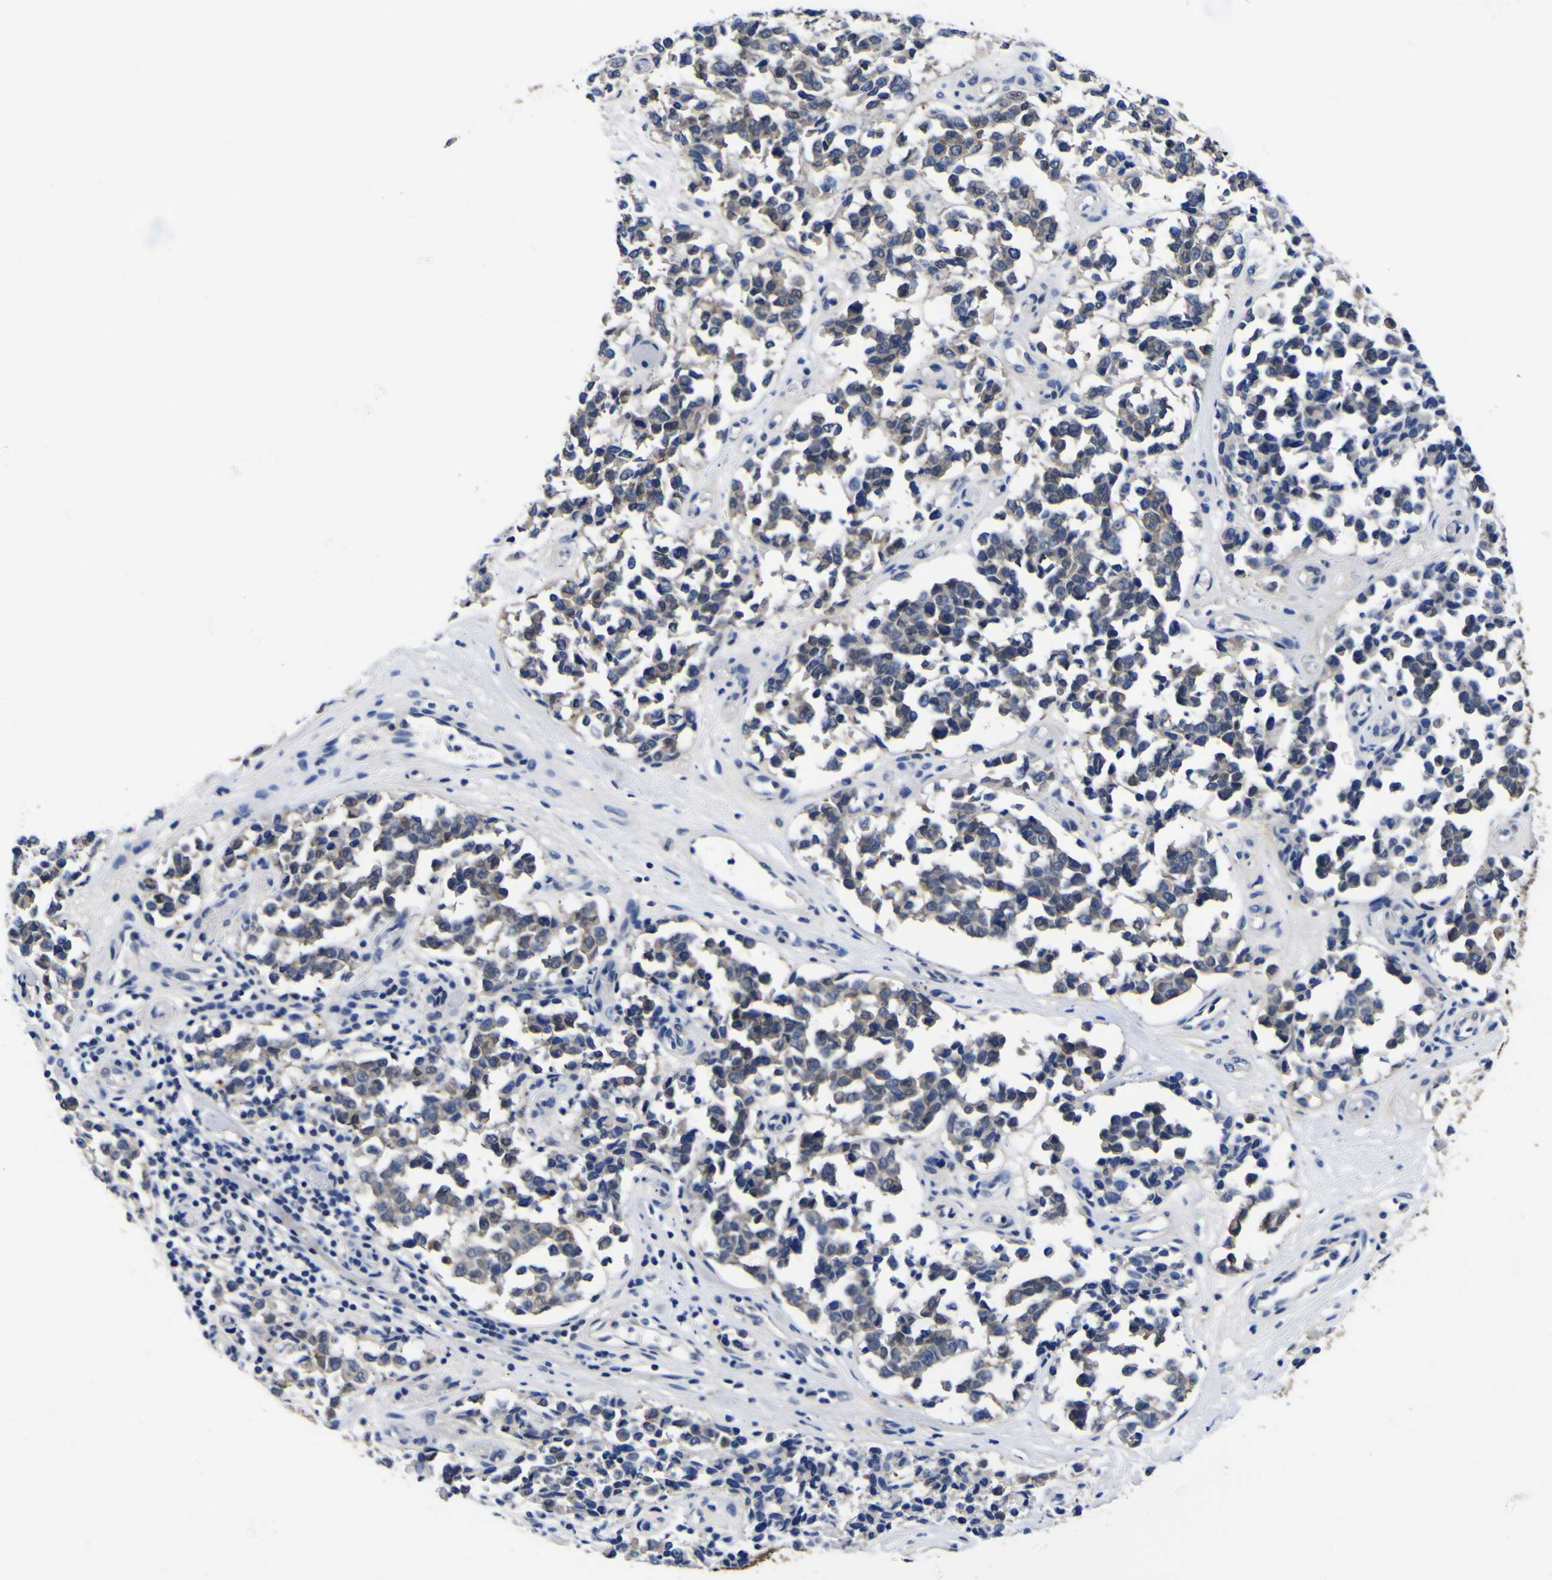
{"staining": {"intensity": "weak", "quantity": "25%-75%", "location": "cytoplasmic/membranous"}, "tissue": "melanoma", "cell_type": "Tumor cells", "image_type": "cancer", "snomed": [{"axis": "morphology", "description": "Malignant melanoma, NOS"}, {"axis": "topography", "description": "Skin"}], "caption": "Malignant melanoma was stained to show a protein in brown. There is low levels of weak cytoplasmic/membranous expression in about 25%-75% of tumor cells.", "gene": "FAM110B", "patient": {"sex": "female", "age": 64}}